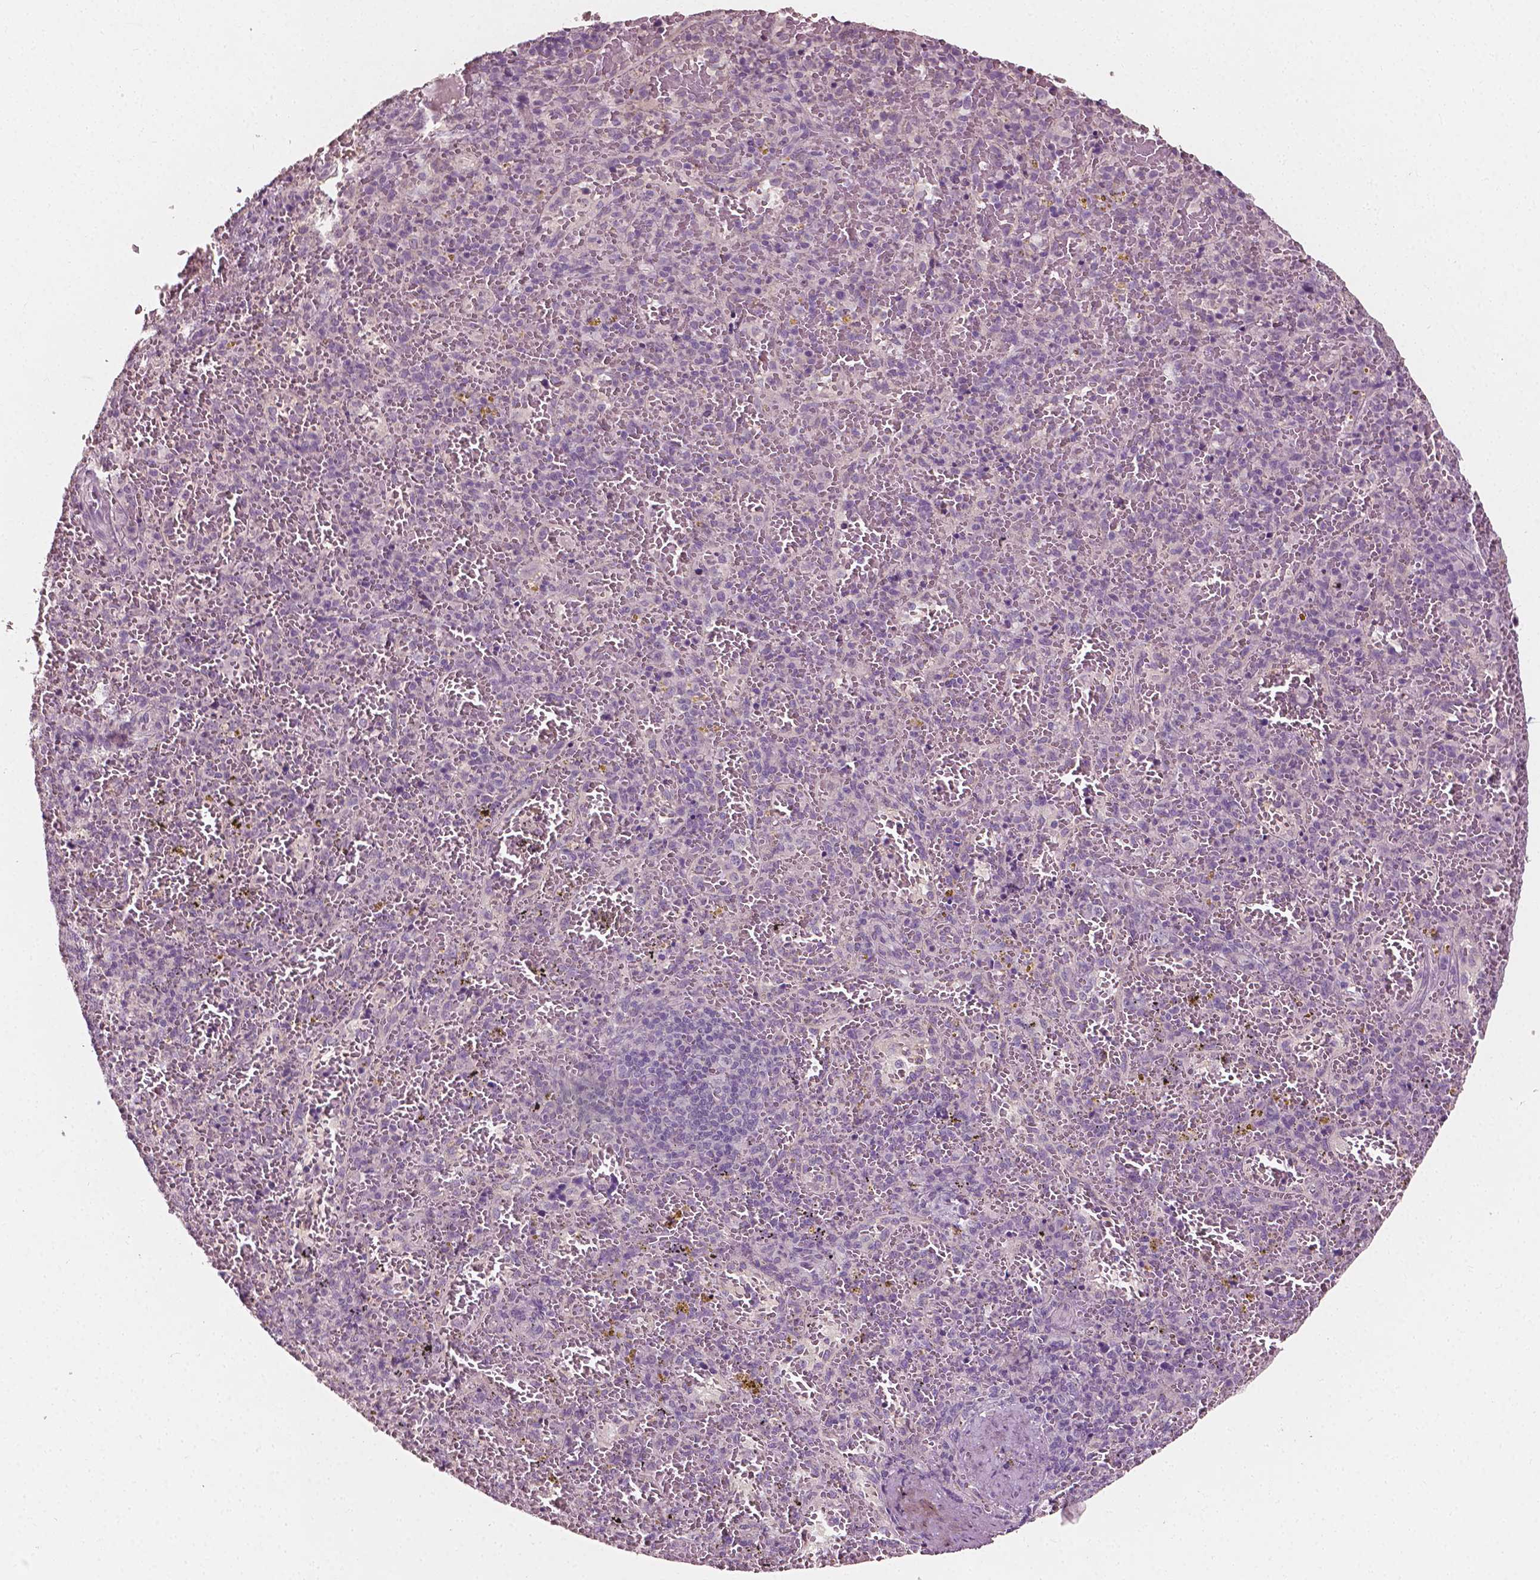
{"staining": {"intensity": "negative", "quantity": "none", "location": "none"}, "tissue": "spleen", "cell_type": "Cells in red pulp", "image_type": "normal", "snomed": [{"axis": "morphology", "description": "Normal tissue, NOS"}, {"axis": "topography", "description": "Spleen"}], "caption": "IHC photomicrograph of normal spleen: spleen stained with DAB demonstrates no significant protein expression in cells in red pulp.", "gene": "PLA2R1", "patient": {"sex": "female", "age": 50}}